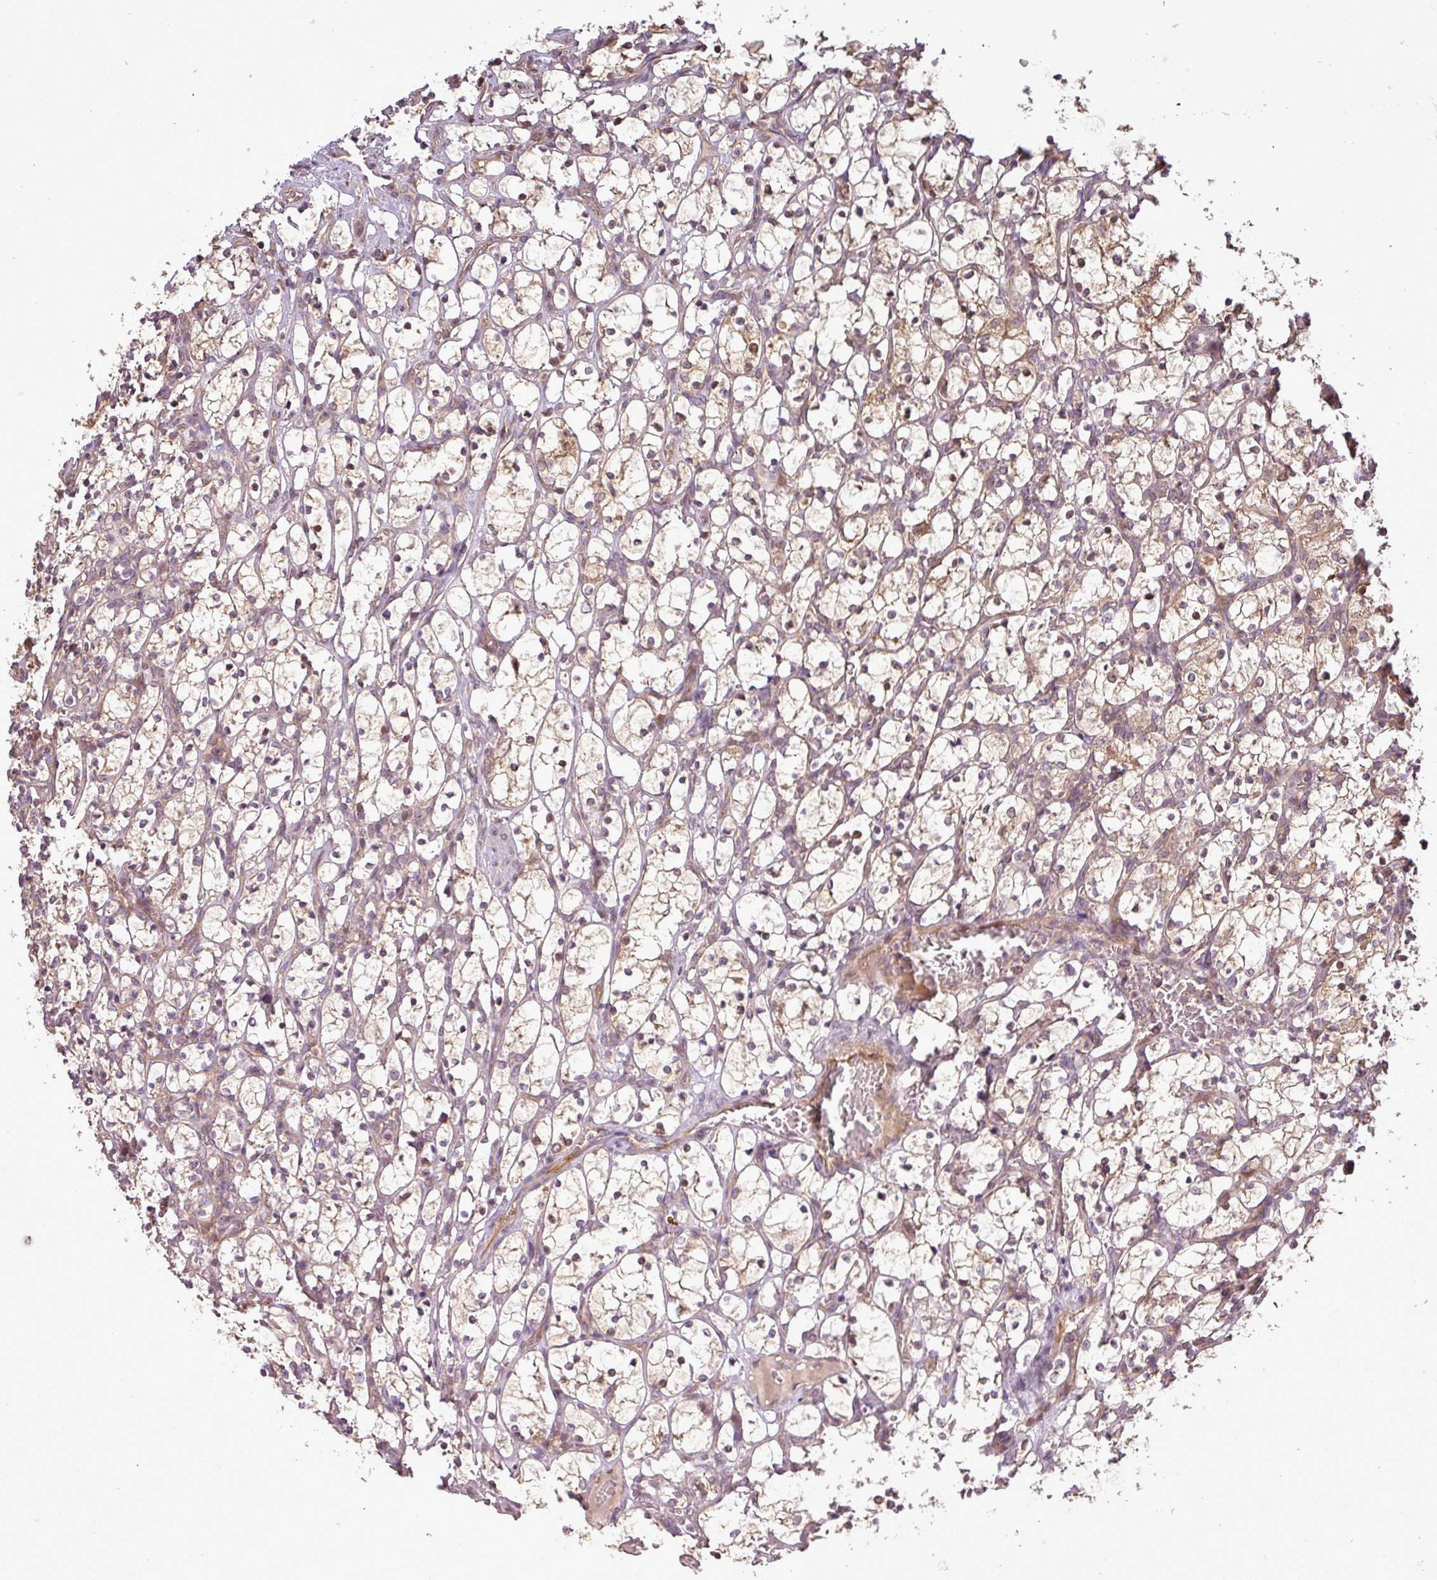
{"staining": {"intensity": "weak", "quantity": "<25%", "location": "cytoplasmic/membranous"}, "tissue": "renal cancer", "cell_type": "Tumor cells", "image_type": "cancer", "snomed": [{"axis": "morphology", "description": "Adenocarcinoma, NOS"}, {"axis": "topography", "description": "Kidney"}], "caption": "Immunohistochemistry (IHC) image of neoplastic tissue: human renal cancer (adenocarcinoma) stained with DAB (3,3'-diaminobenzidine) exhibits no significant protein expression in tumor cells.", "gene": "FAIM", "patient": {"sex": "female", "age": 69}}